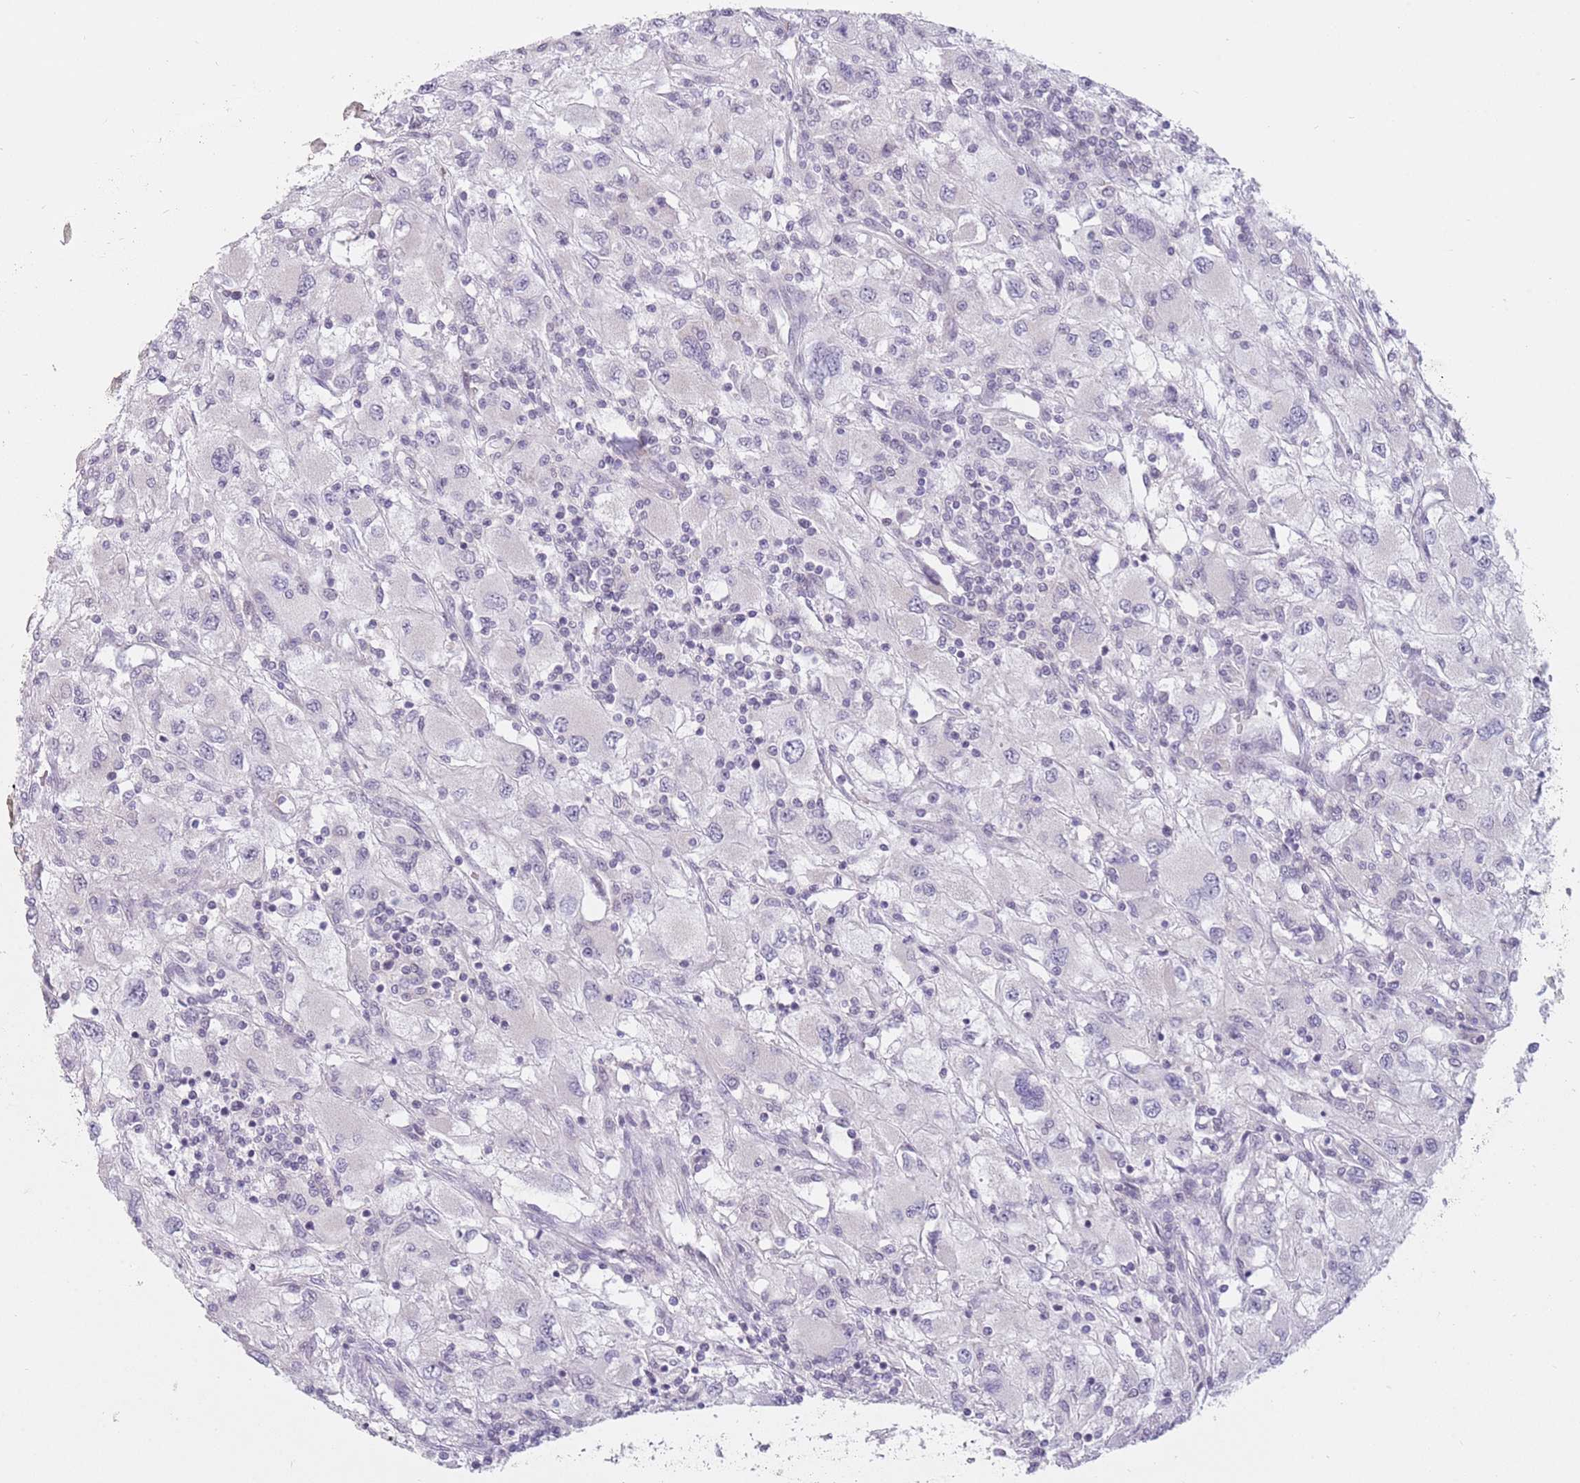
{"staining": {"intensity": "negative", "quantity": "none", "location": "none"}, "tissue": "renal cancer", "cell_type": "Tumor cells", "image_type": "cancer", "snomed": [{"axis": "morphology", "description": "Adenocarcinoma, NOS"}, {"axis": "topography", "description": "Kidney"}], "caption": "Protein analysis of renal cancer (adenocarcinoma) displays no significant staining in tumor cells. Brightfield microscopy of IHC stained with DAB (brown) and hematoxylin (blue), captured at high magnification.", "gene": "ZNF574", "patient": {"sex": "female", "age": 67}}